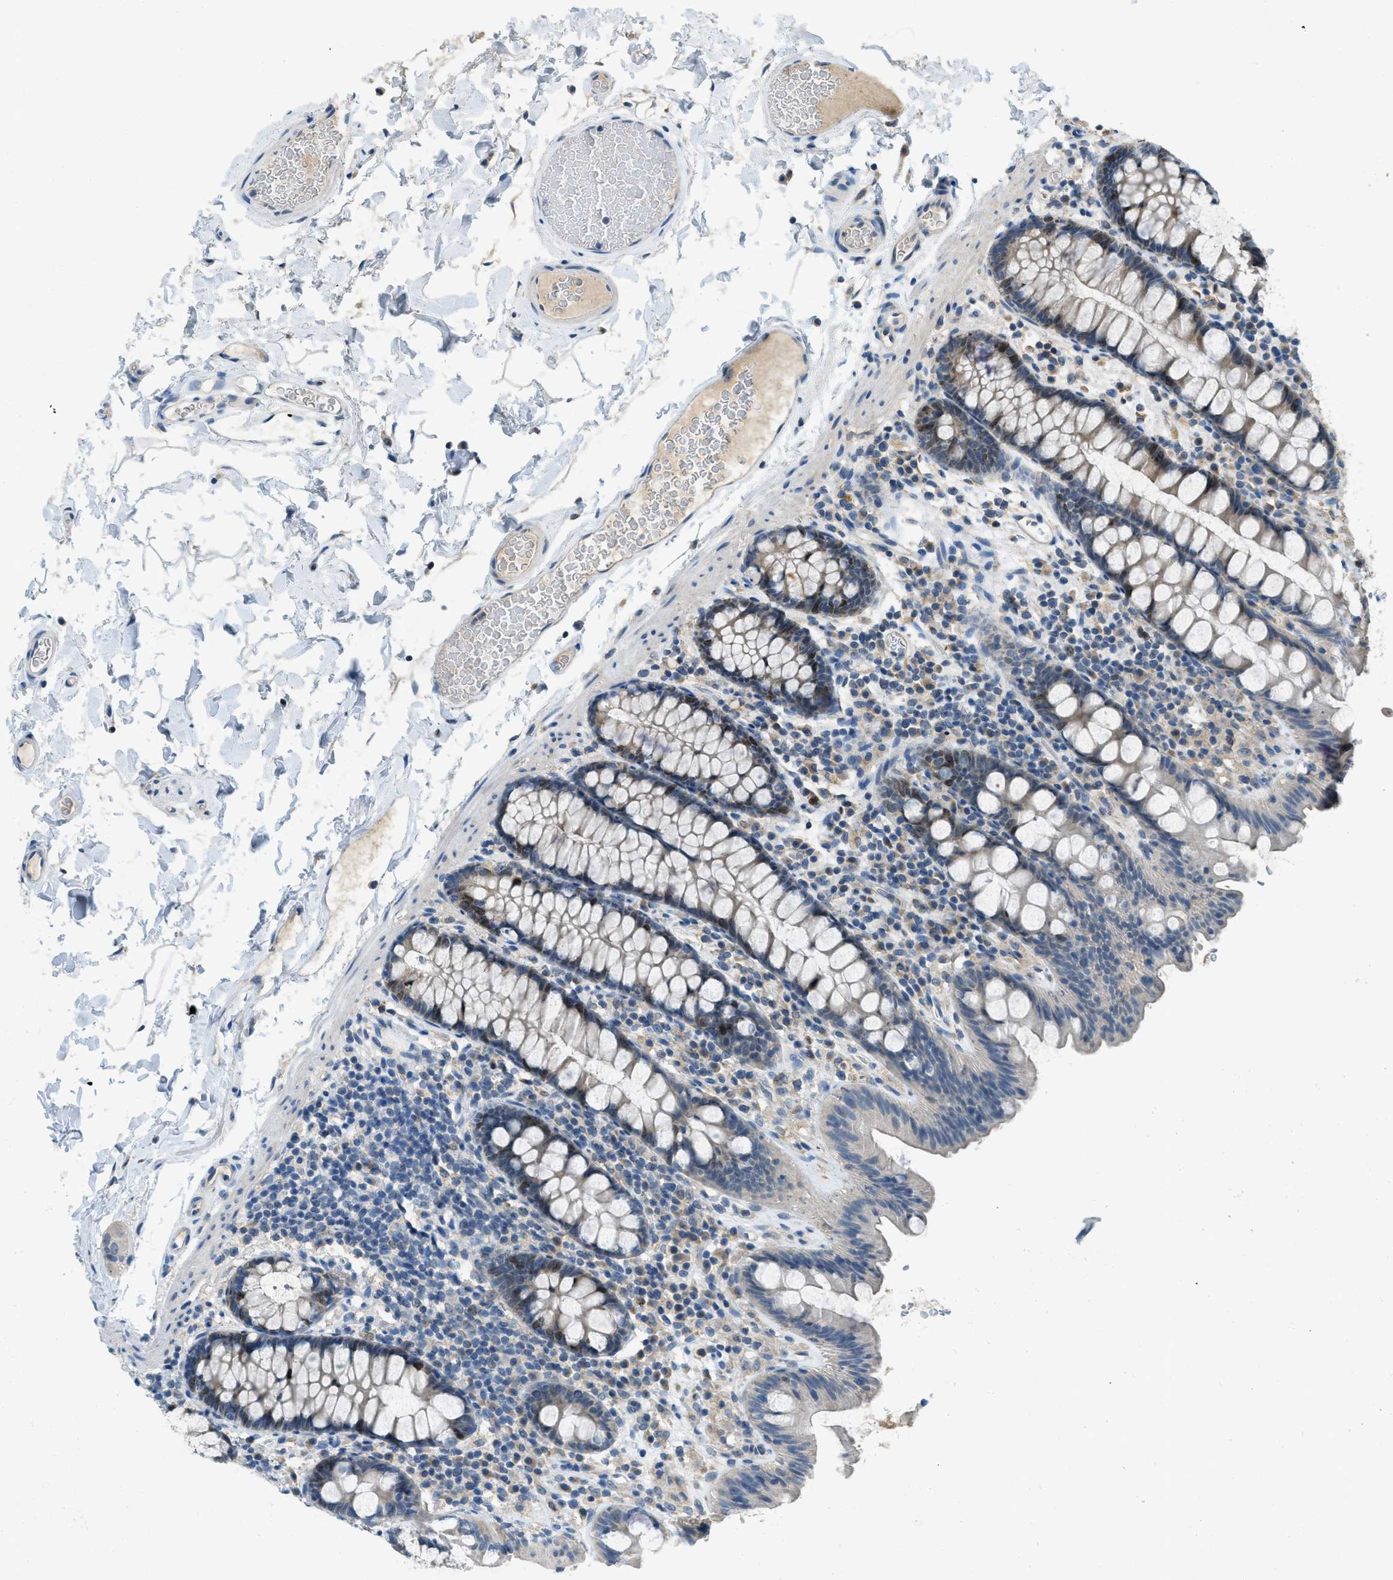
{"staining": {"intensity": "negative", "quantity": "none", "location": "none"}, "tissue": "colon", "cell_type": "Endothelial cells", "image_type": "normal", "snomed": [{"axis": "morphology", "description": "Normal tissue, NOS"}, {"axis": "topography", "description": "Colon"}], "caption": "Colon stained for a protein using immunohistochemistry demonstrates no expression endothelial cells.", "gene": "MIS18A", "patient": {"sex": "female", "age": 80}}